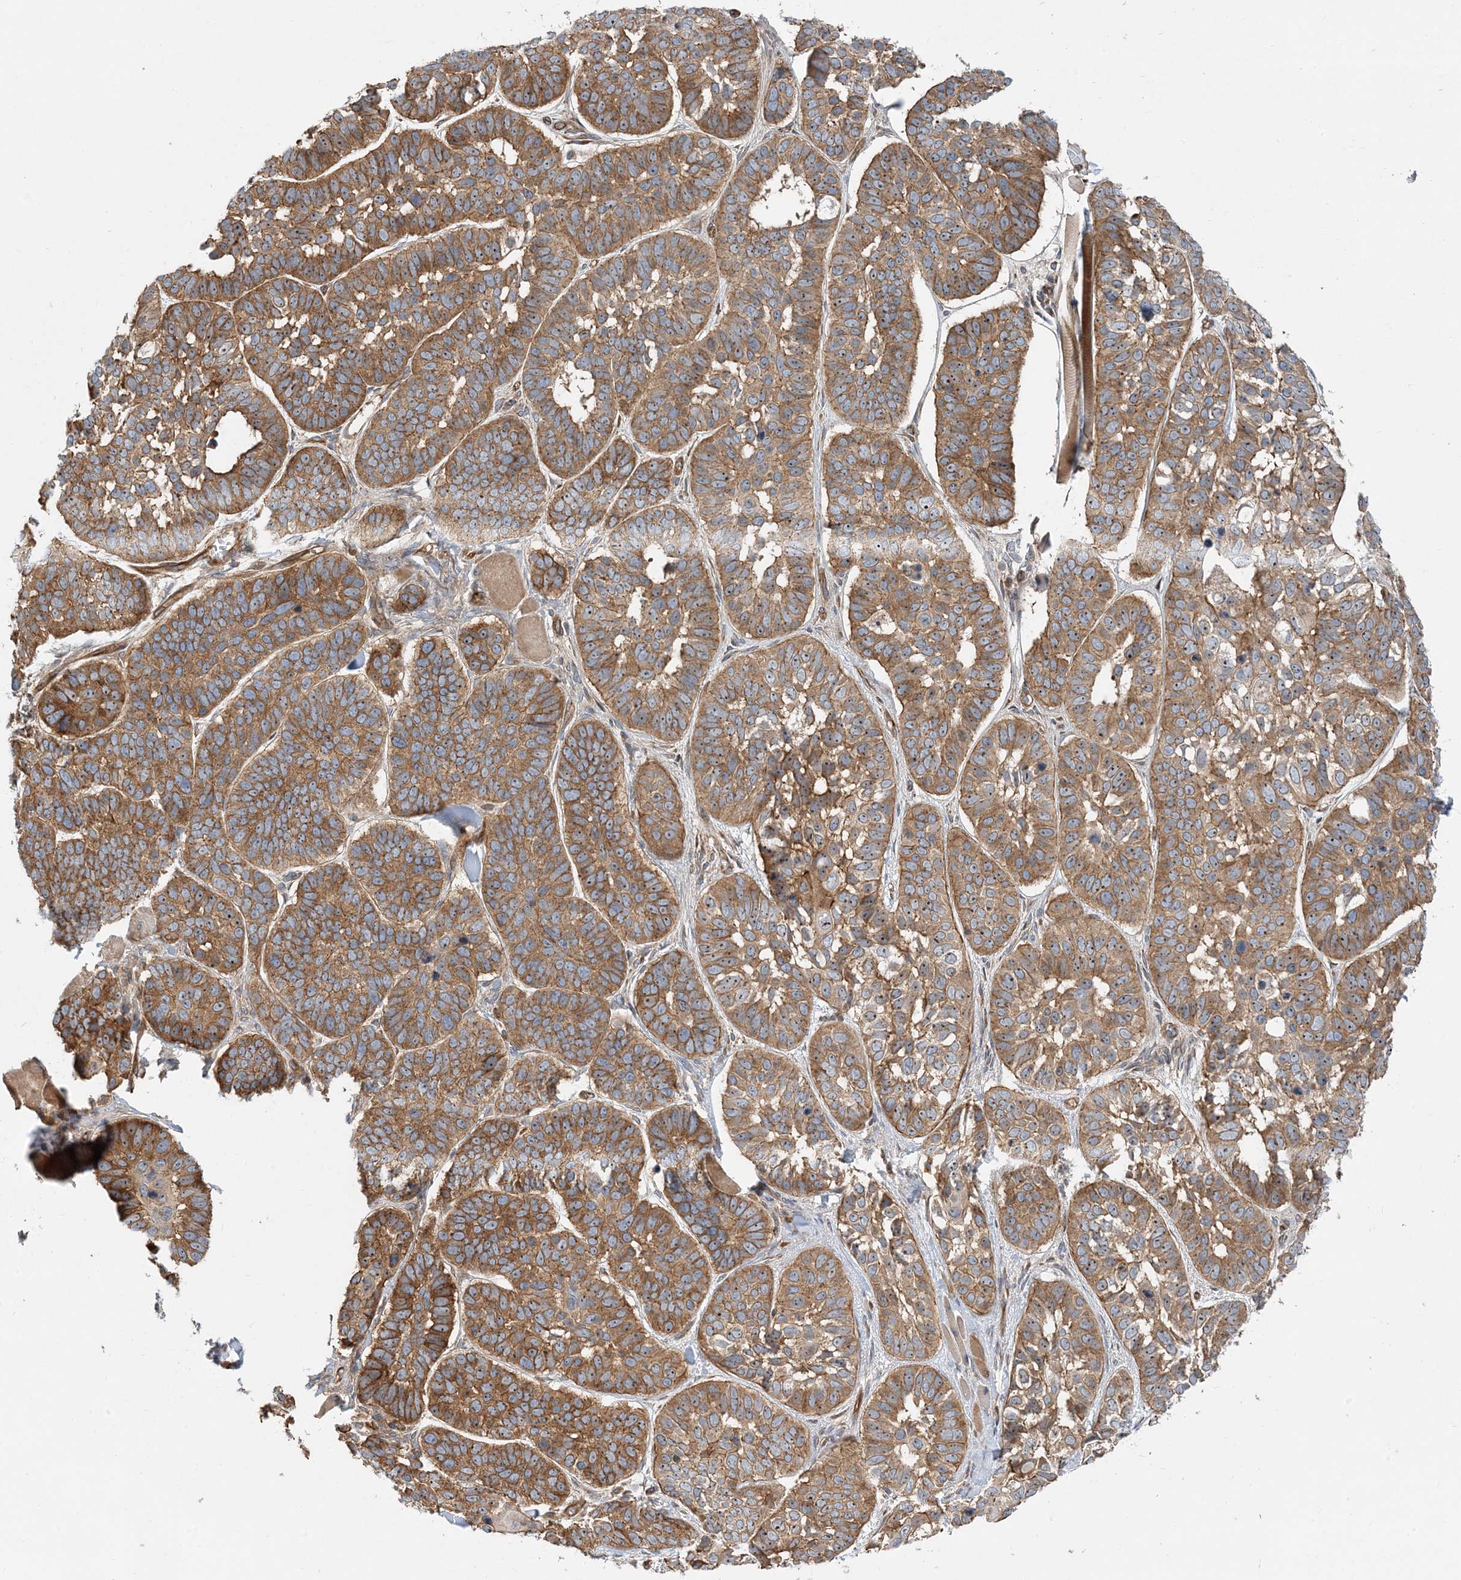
{"staining": {"intensity": "moderate", "quantity": ">75%", "location": "cytoplasmic/membranous,nuclear"}, "tissue": "skin cancer", "cell_type": "Tumor cells", "image_type": "cancer", "snomed": [{"axis": "morphology", "description": "Basal cell carcinoma"}, {"axis": "topography", "description": "Skin"}], "caption": "Tumor cells display medium levels of moderate cytoplasmic/membranous and nuclear positivity in about >75% of cells in human basal cell carcinoma (skin).", "gene": "MYL5", "patient": {"sex": "male", "age": 62}}